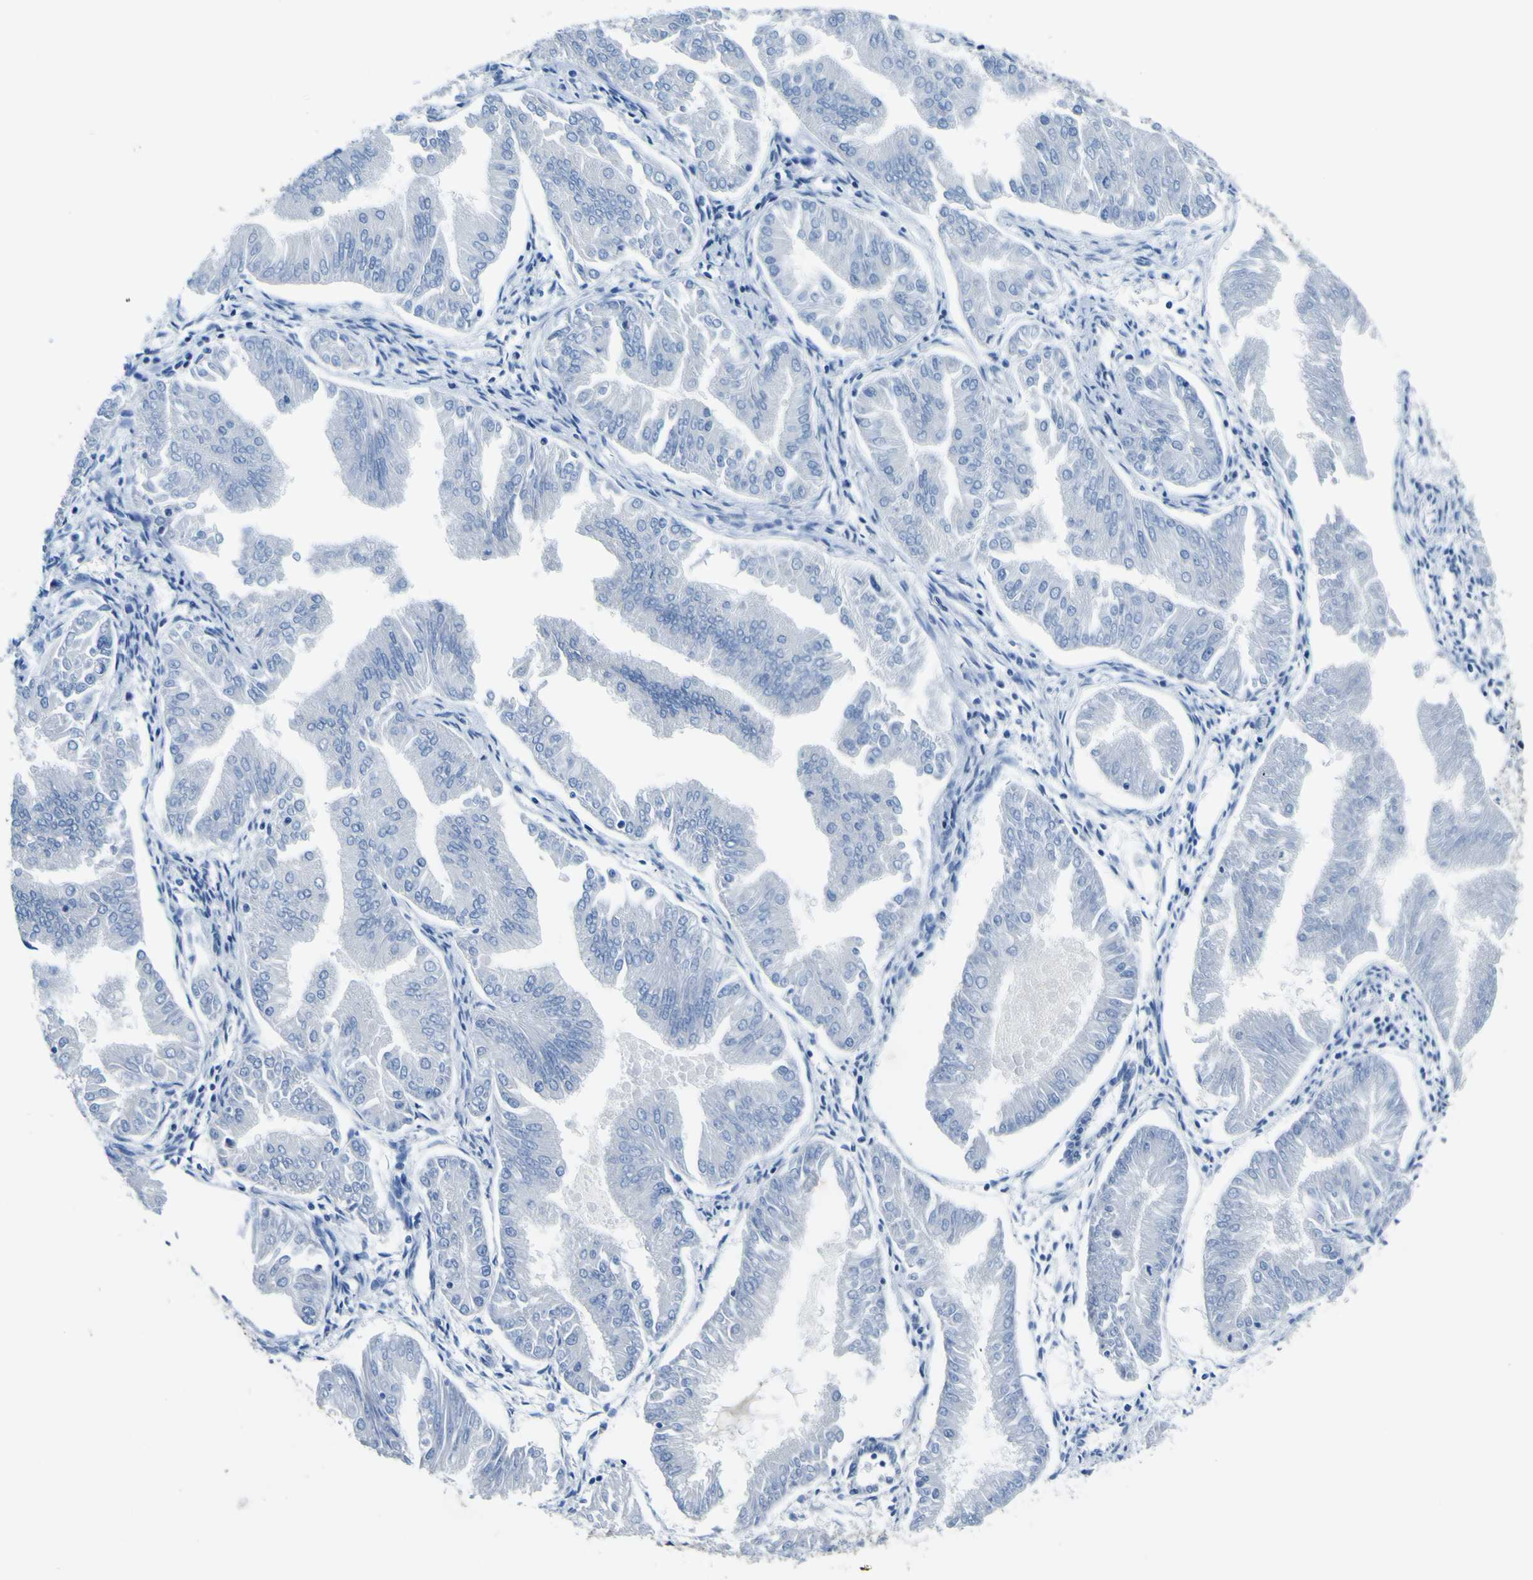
{"staining": {"intensity": "negative", "quantity": "none", "location": "none"}, "tissue": "endometrial cancer", "cell_type": "Tumor cells", "image_type": "cancer", "snomed": [{"axis": "morphology", "description": "Adenocarcinoma, NOS"}, {"axis": "topography", "description": "Endometrium"}], "caption": "DAB immunohistochemical staining of human endometrial cancer (adenocarcinoma) shows no significant expression in tumor cells.", "gene": "SP1", "patient": {"sex": "female", "age": 53}}